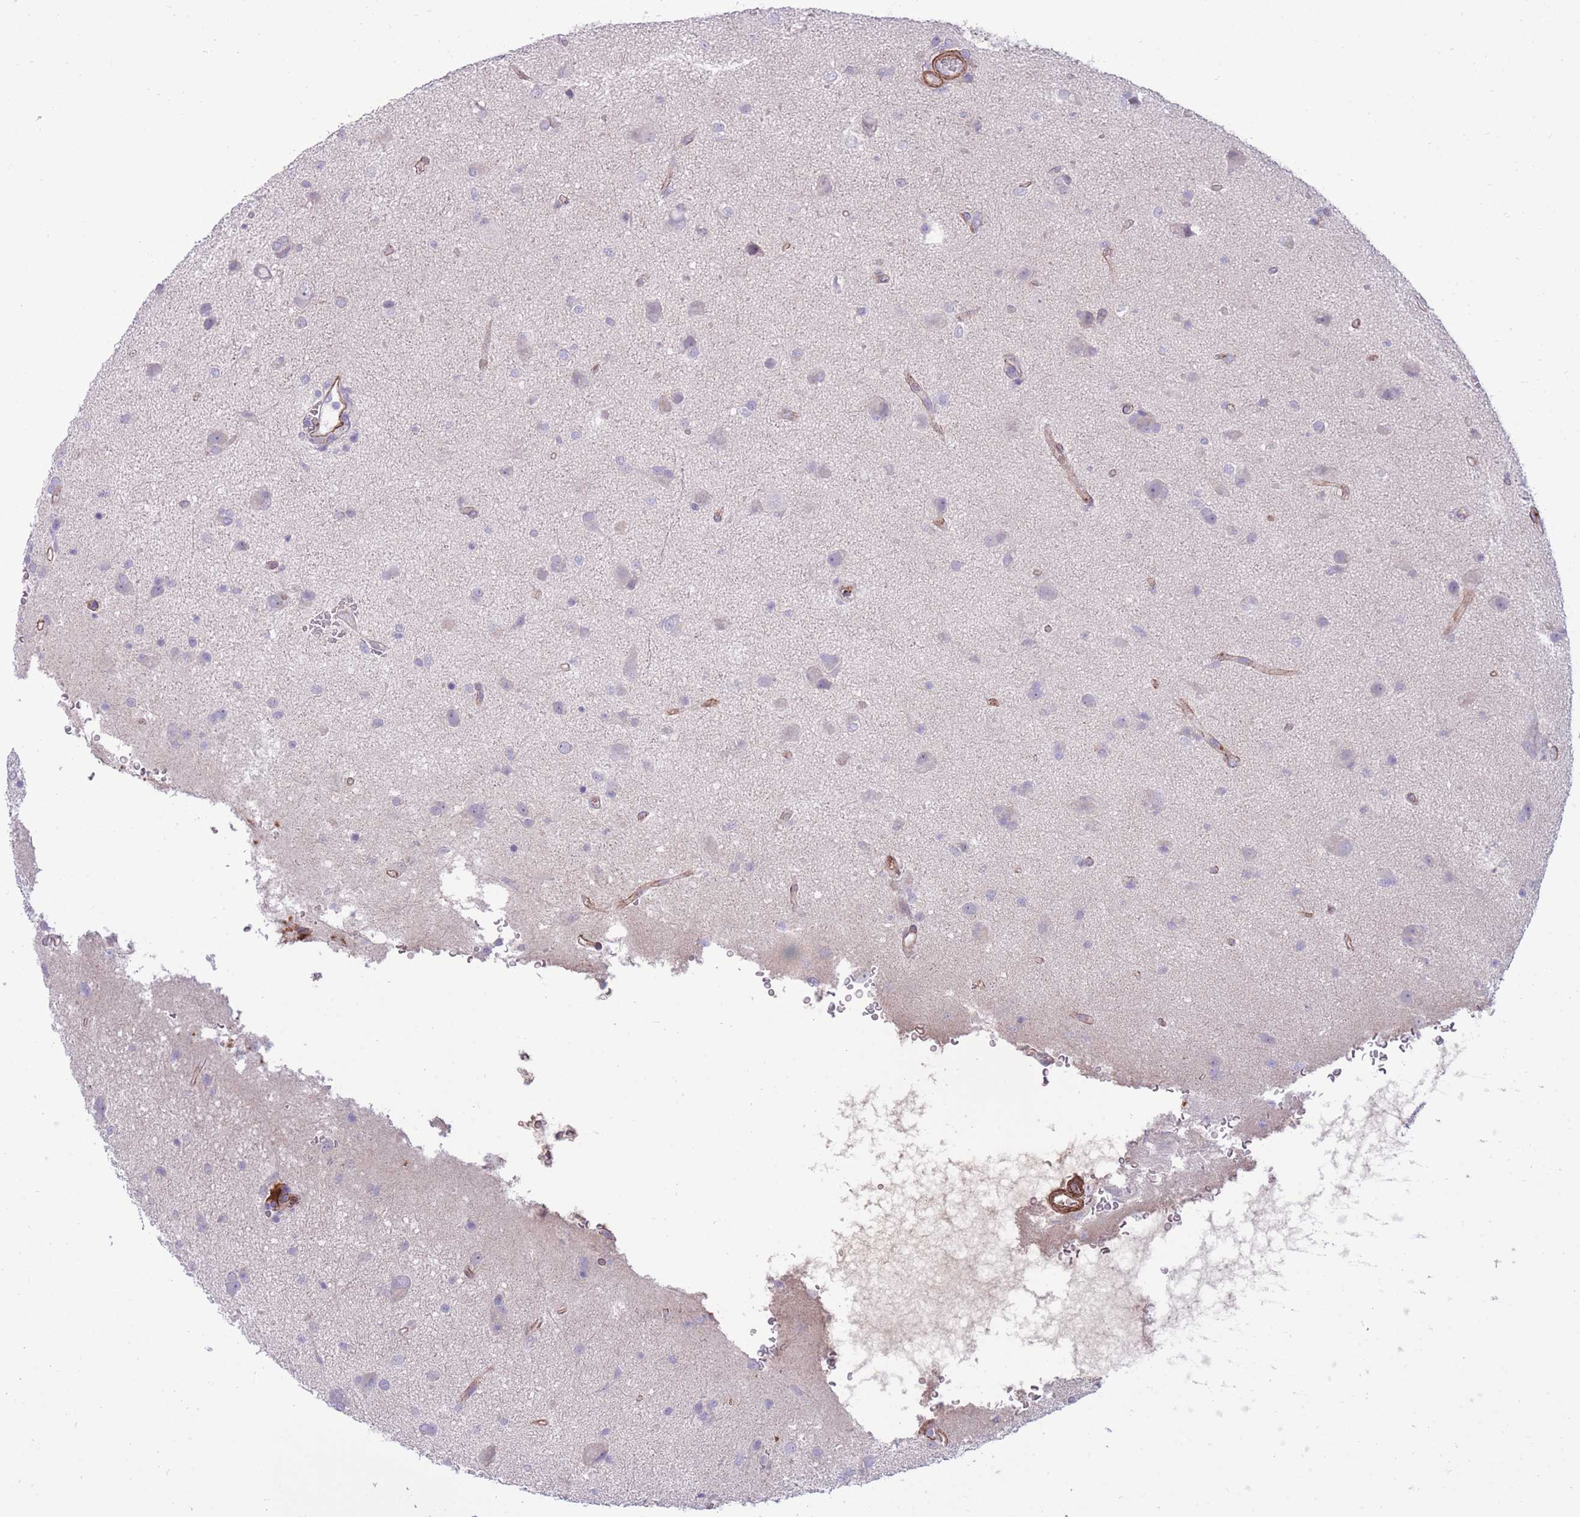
{"staining": {"intensity": "negative", "quantity": "none", "location": "none"}, "tissue": "glioma", "cell_type": "Tumor cells", "image_type": "cancer", "snomed": [{"axis": "morphology", "description": "Glioma, malignant, High grade"}, {"axis": "topography", "description": "Brain"}], "caption": "IHC histopathology image of human malignant glioma (high-grade) stained for a protein (brown), which reveals no expression in tumor cells.", "gene": "RGS11", "patient": {"sex": "female", "age": 57}}